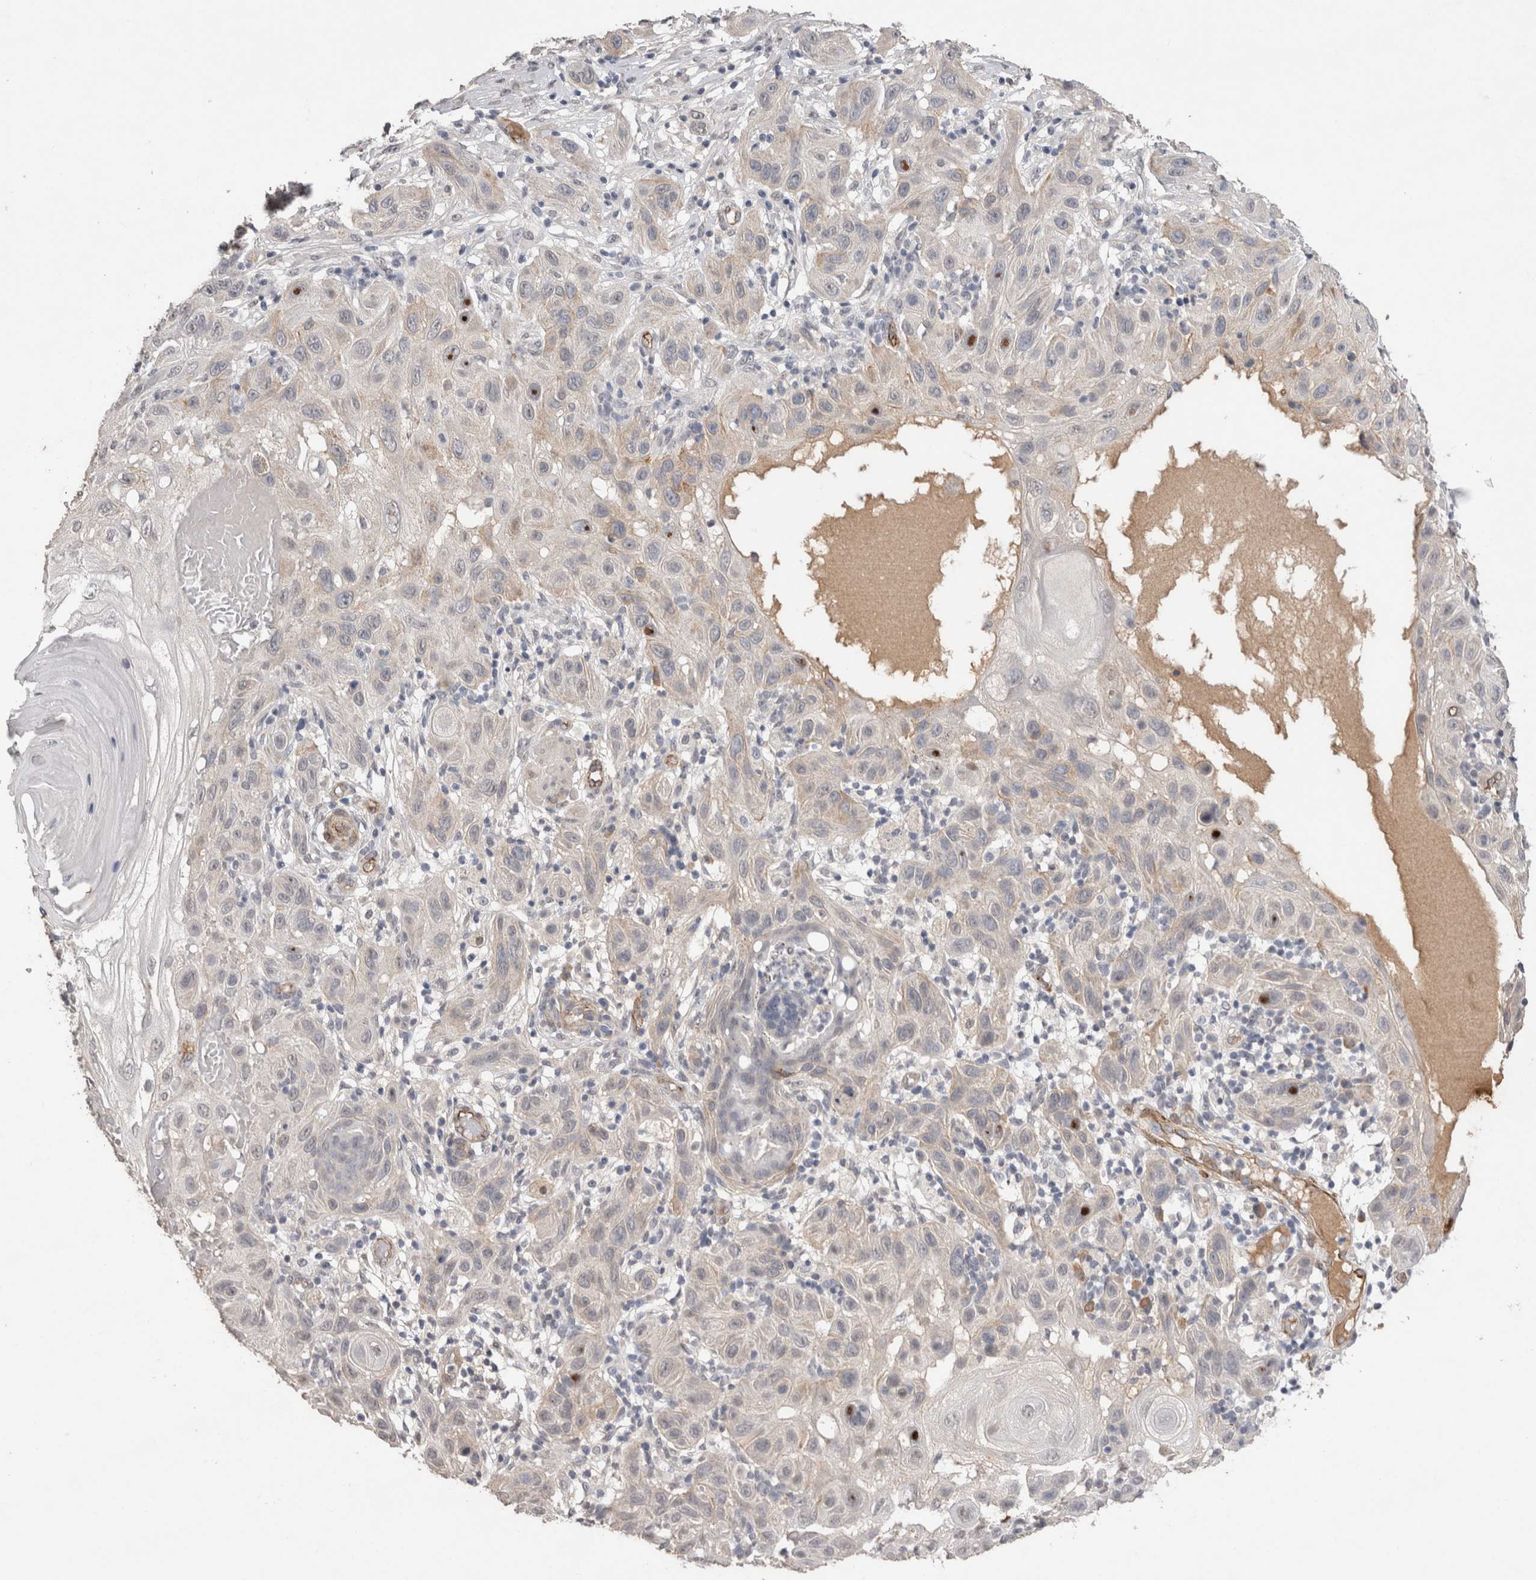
{"staining": {"intensity": "weak", "quantity": "25%-75%", "location": "cytoplasmic/membranous"}, "tissue": "skin cancer", "cell_type": "Tumor cells", "image_type": "cancer", "snomed": [{"axis": "morphology", "description": "Squamous cell carcinoma, NOS"}, {"axis": "topography", "description": "Skin"}], "caption": "This is a photomicrograph of IHC staining of skin cancer, which shows weak expression in the cytoplasmic/membranous of tumor cells.", "gene": "CDH13", "patient": {"sex": "female", "age": 96}}